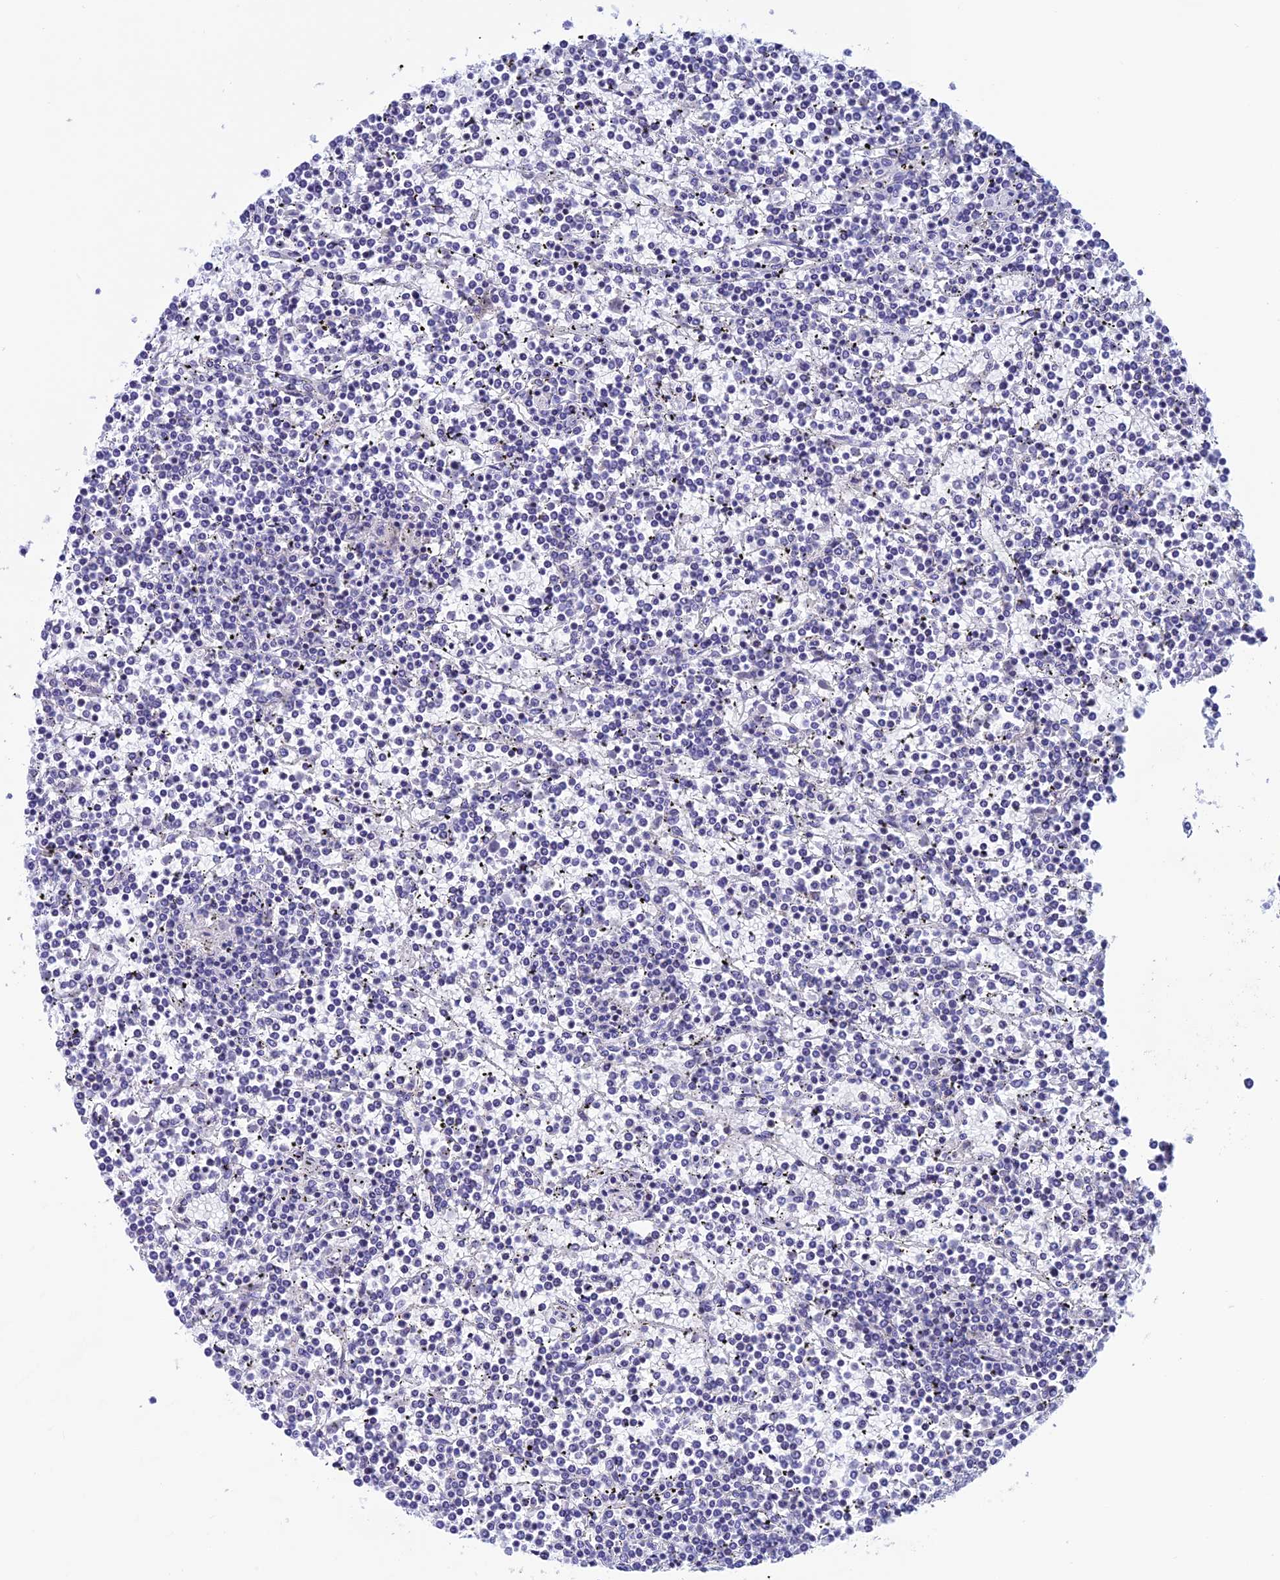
{"staining": {"intensity": "negative", "quantity": "none", "location": "none"}, "tissue": "lymphoma", "cell_type": "Tumor cells", "image_type": "cancer", "snomed": [{"axis": "morphology", "description": "Malignant lymphoma, non-Hodgkin's type, Low grade"}, {"axis": "topography", "description": "Spleen"}], "caption": "A photomicrograph of lymphoma stained for a protein demonstrates no brown staining in tumor cells.", "gene": "NXPE4", "patient": {"sex": "female", "age": 19}}